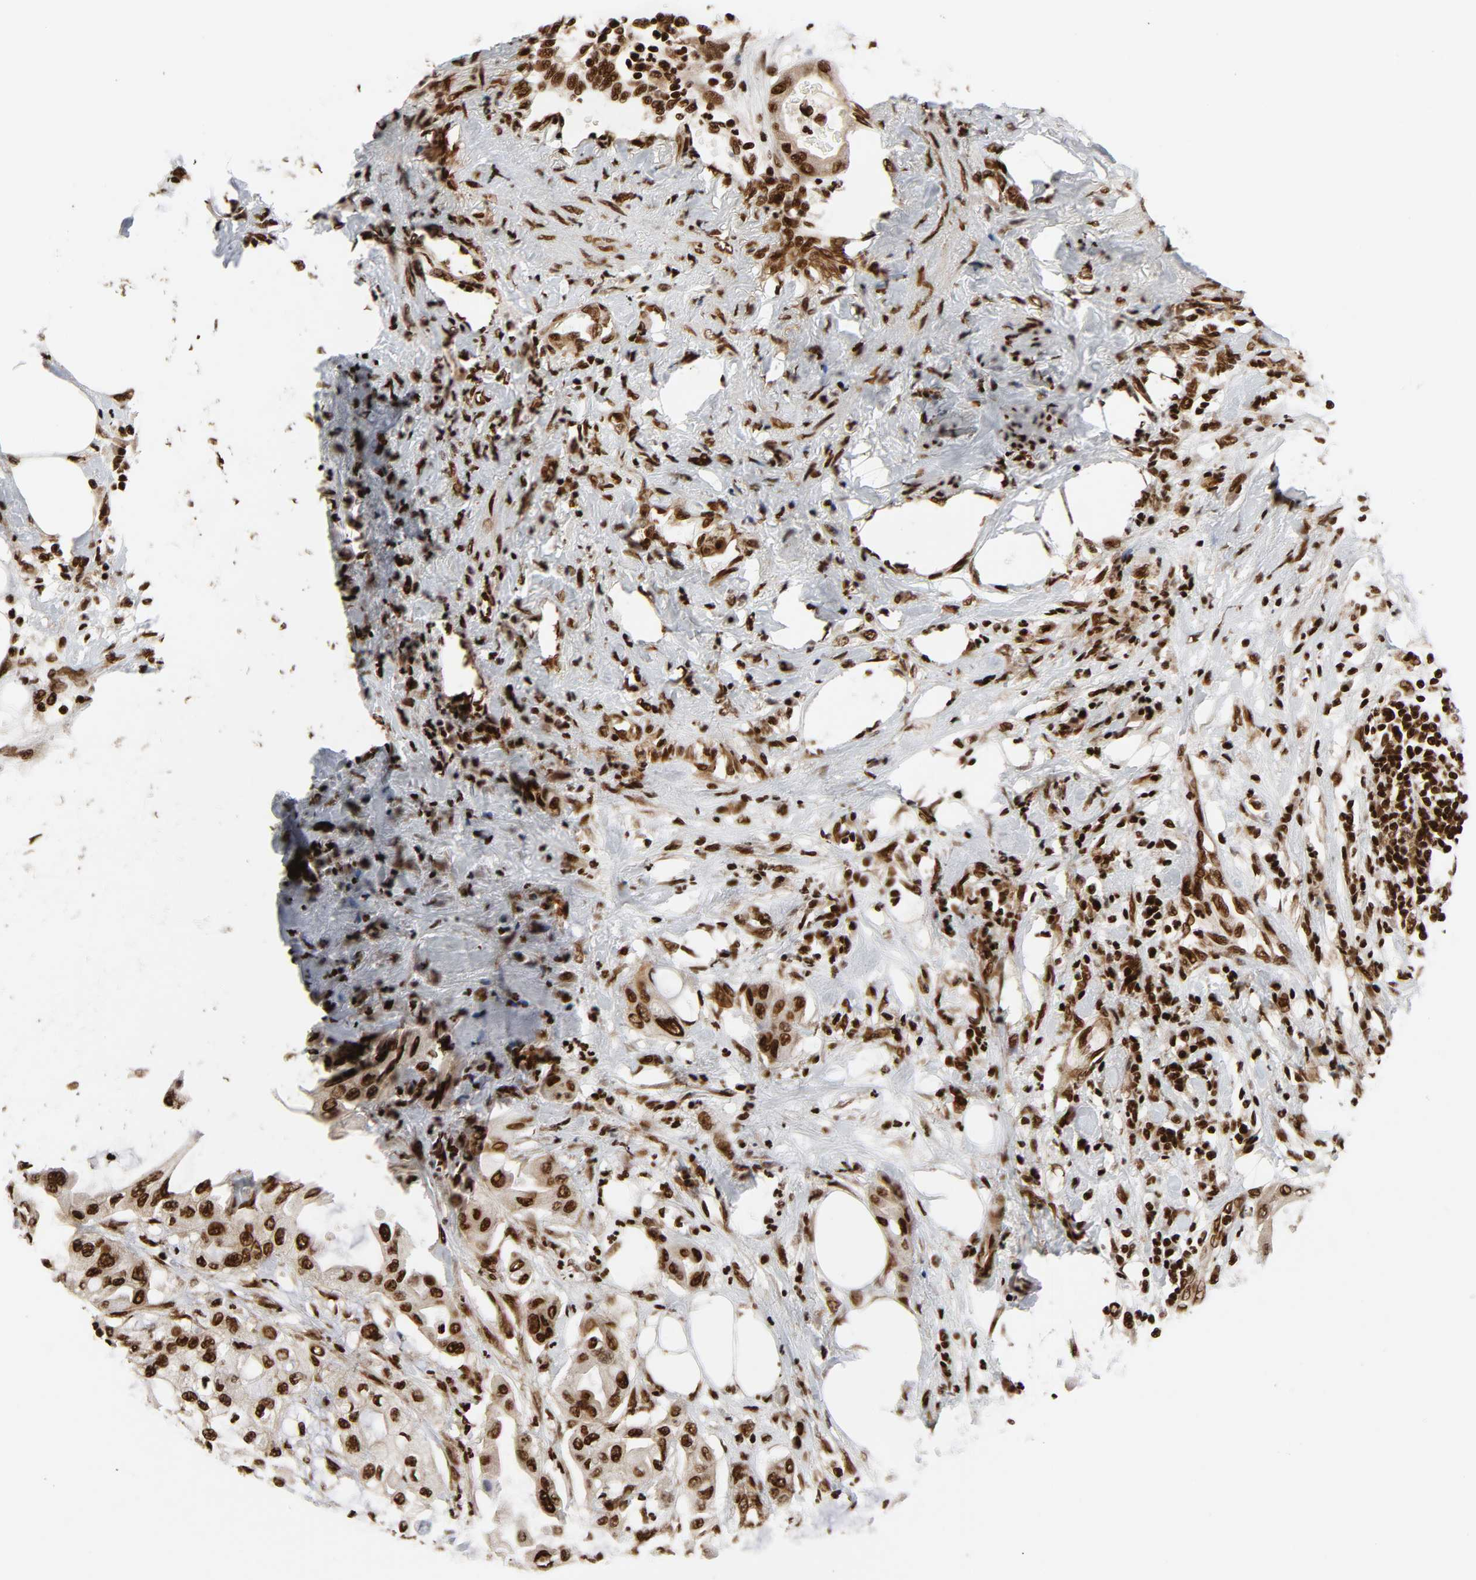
{"staining": {"intensity": "strong", "quantity": ">75%", "location": "nuclear"}, "tissue": "pancreatic cancer", "cell_type": "Tumor cells", "image_type": "cancer", "snomed": [{"axis": "morphology", "description": "Adenocarcinoma, NOS"}, {"axis": "morphology", "description": "Adenocarcinoma, metastatic, NOS"}, {"axis": "topography", "description": "Lymph node"}, {"axis": "topography", "description": "Pancreas"}, {"axis": "topography", "description": "Duodenum"}], "caption": "IHC staining of pancreatic adenocarcinoma, which reveals high levels of strong nuclear positivity in about >75% of tumor cells indicating strong nuclear protein expression. The staining was performed using DAB (brown) for protein detection and nuclei were counterstained in hematoxylin (blue).", "gene": "NFYB", "patient": {"sex": "female", "age": 64}}